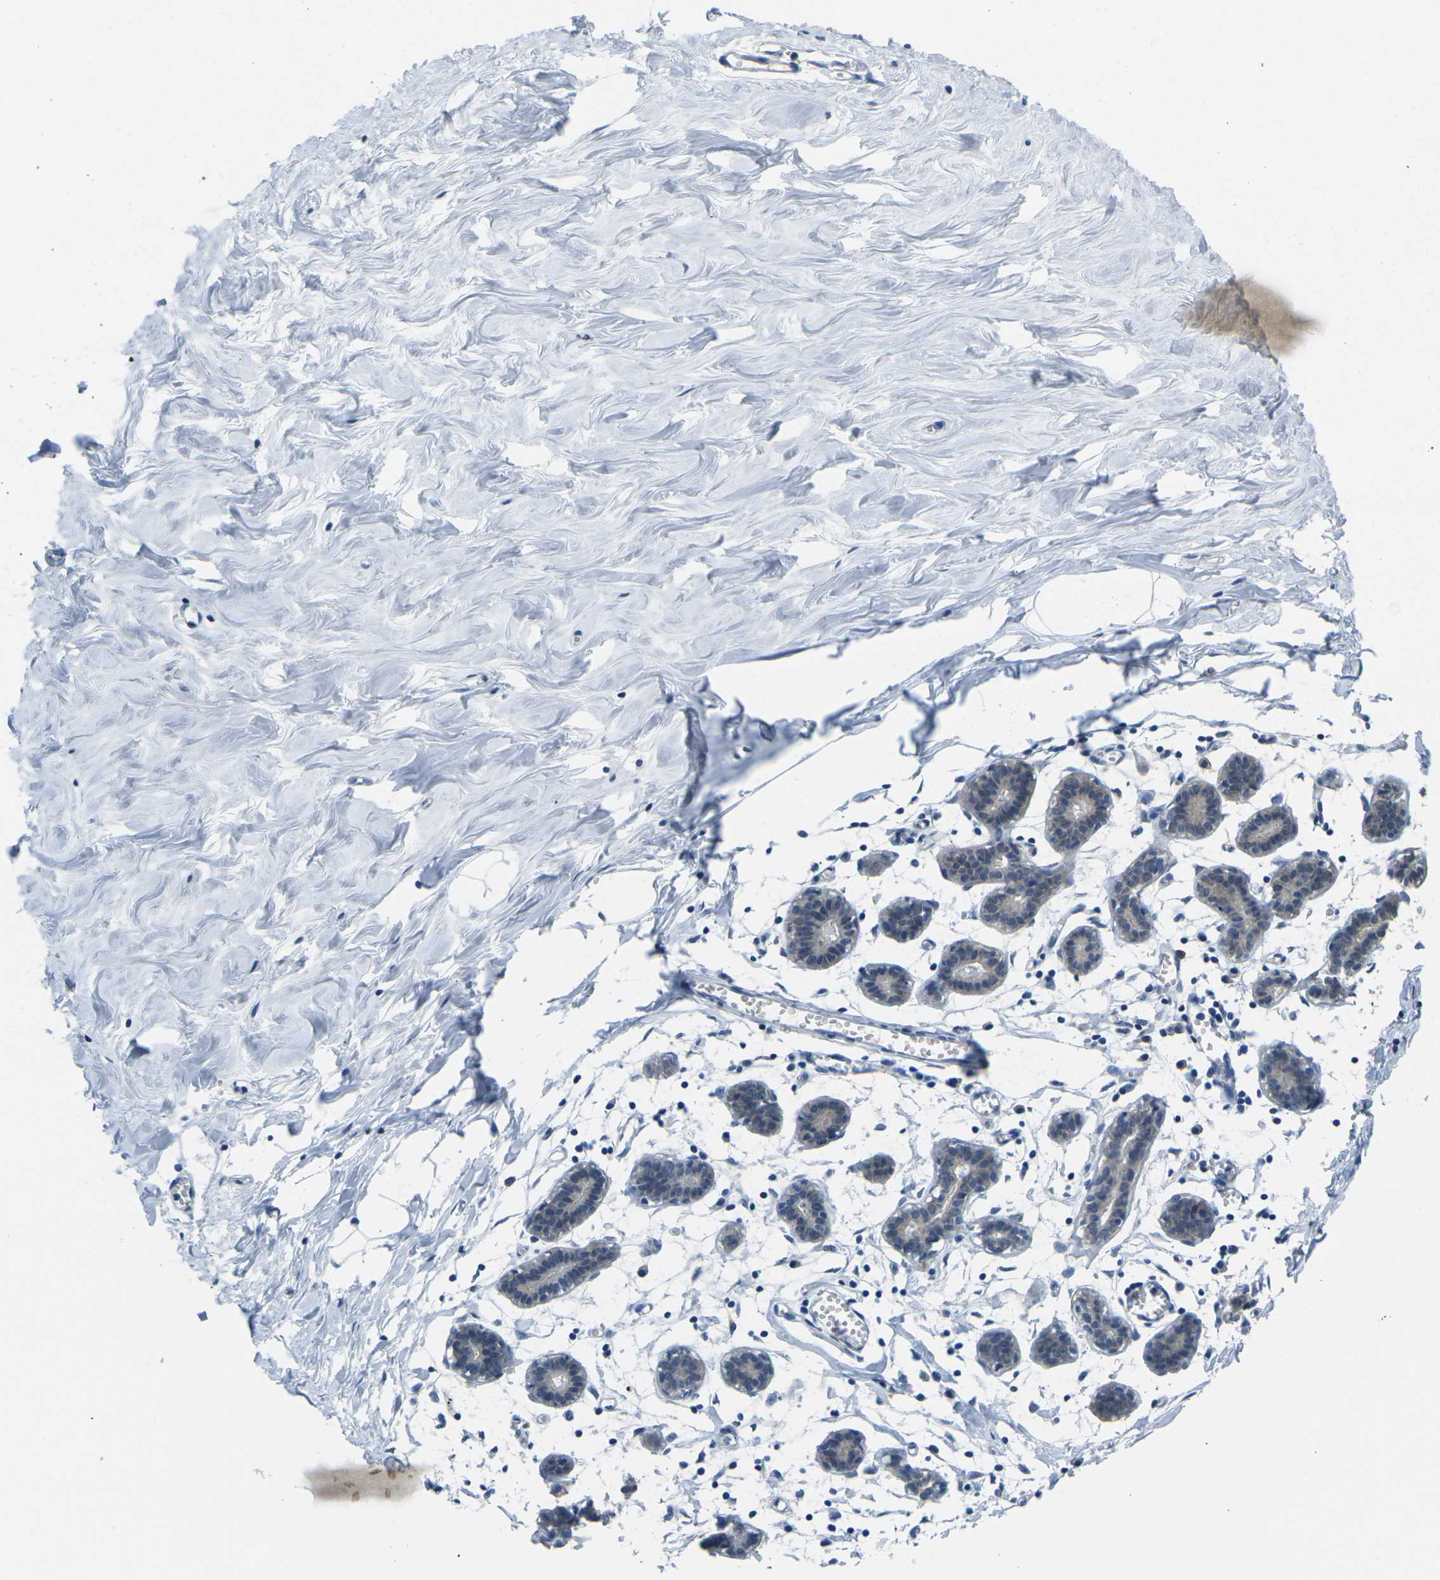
{"staining": {"intensity": "negative", "quantity": "none", "location": "none"}, "tissue": "breast", "cell_type": "Adipocytes", "image_type": "normal", "snomed": [{"axis": "morphology", "description": "Normal tissue, NOS"}, {"axis": "topography", "description": "Breast"}], "caption": "The image demonstrates no significant positivity in adipocytes of breast. (DAB (3,3'-diaminobenzidine) immunohistochemistry (IHC) visualized using brightfield microscopy, high magnification).", "gene": "SPTBN2", "patient": {"sex": "female", "age": 27}}